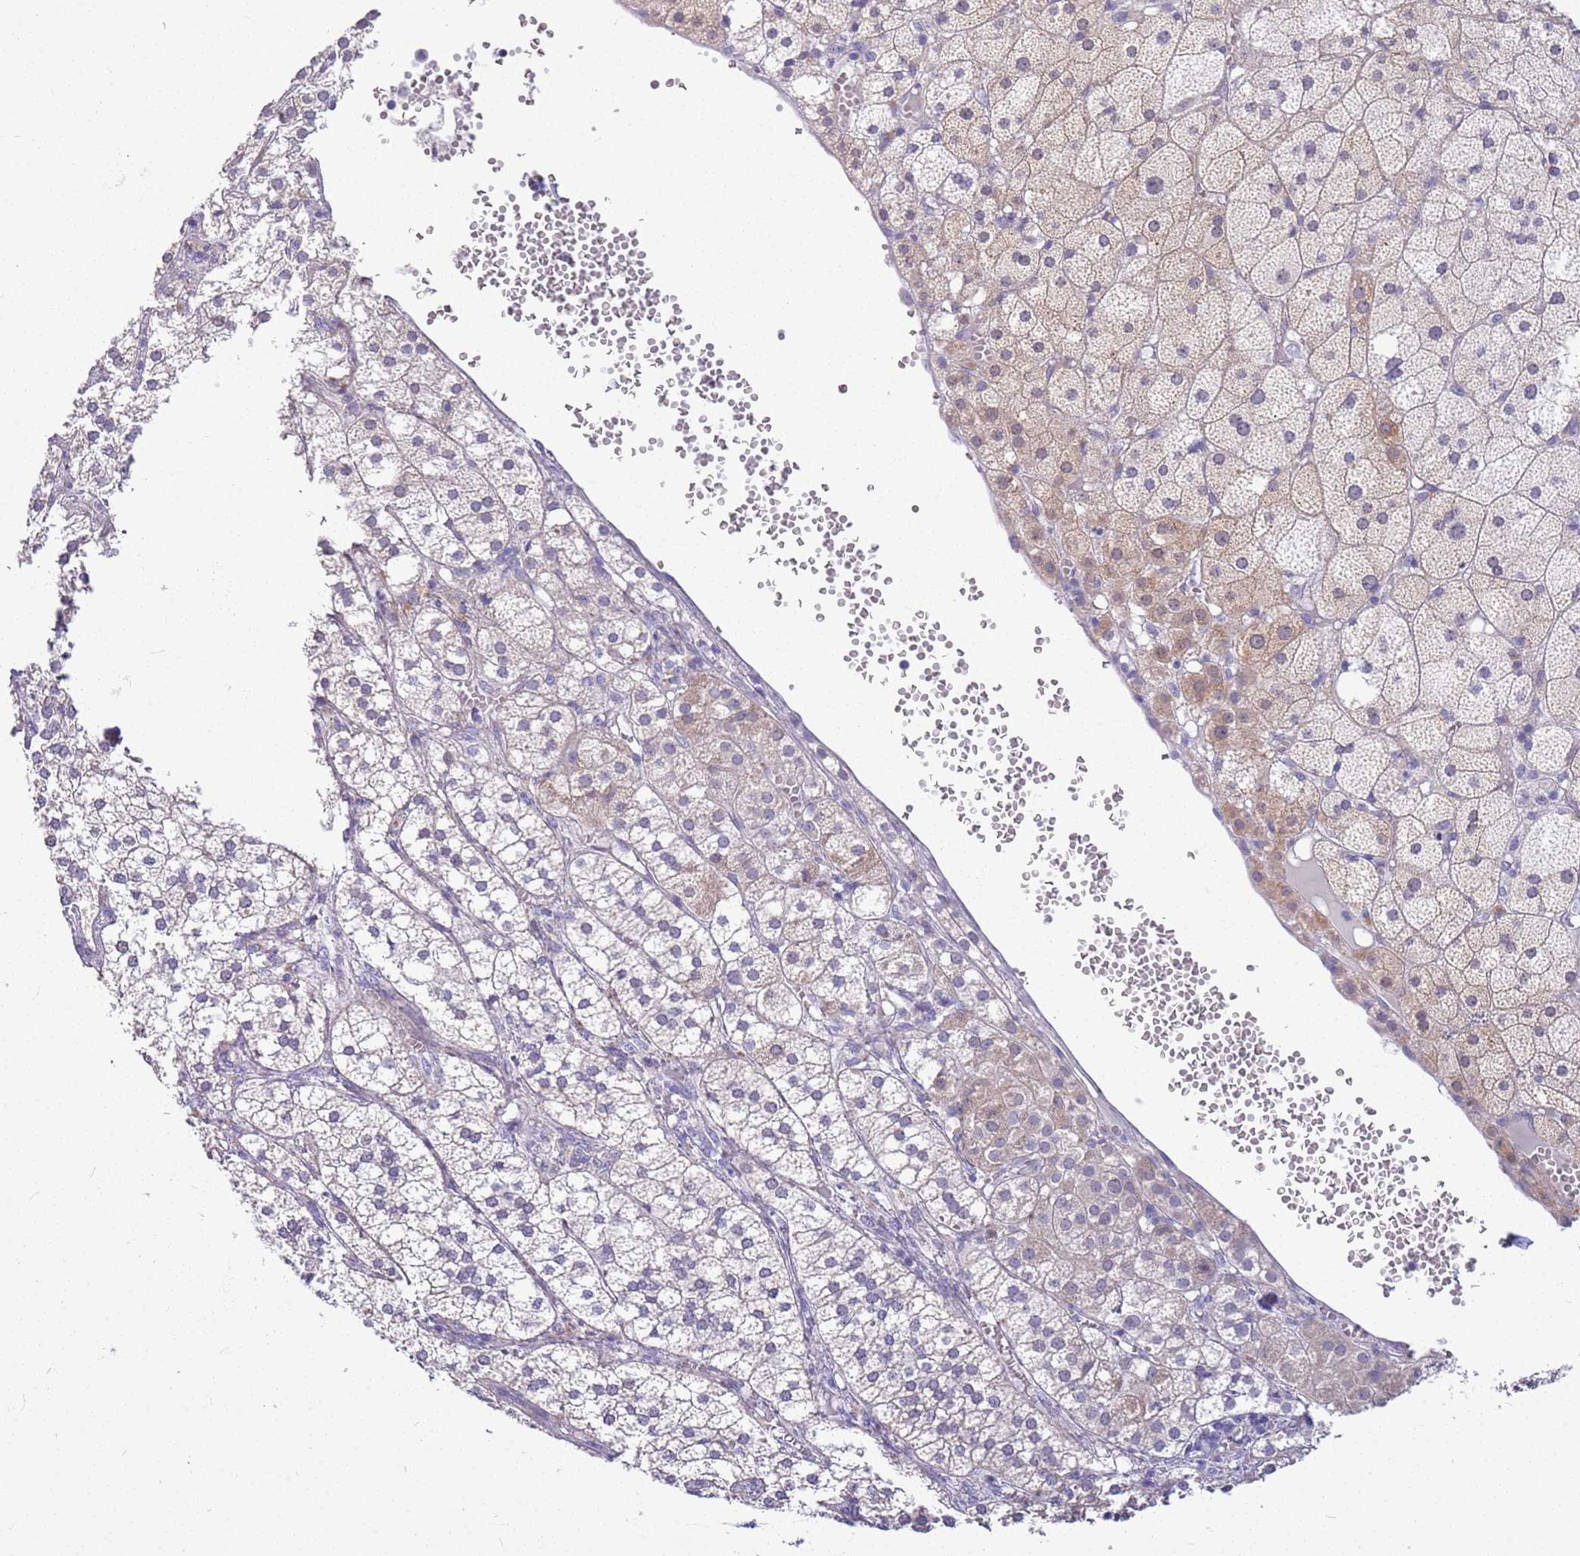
{"staining": {"intensity": "moderate", "quantity": "<25%", "location": "cytoplasmic/membranous"}, "tissue": "adrenal gland", "cell_type": "Glandular cells", "image_type": "normal", "snomed": [{"axis": "morphology", "description": "Normal tissue, NOS"}, {"axis": "topography", "description": "Adrenal gland"}], "caption": "Brown immunohistochemical staining in benign adrenal gland displays moderate cytoplasmic/membranous staining in about <25% of glandular cells.", "gene": "BRMS1L", "patient": {"sex": "female", "age": 61}}